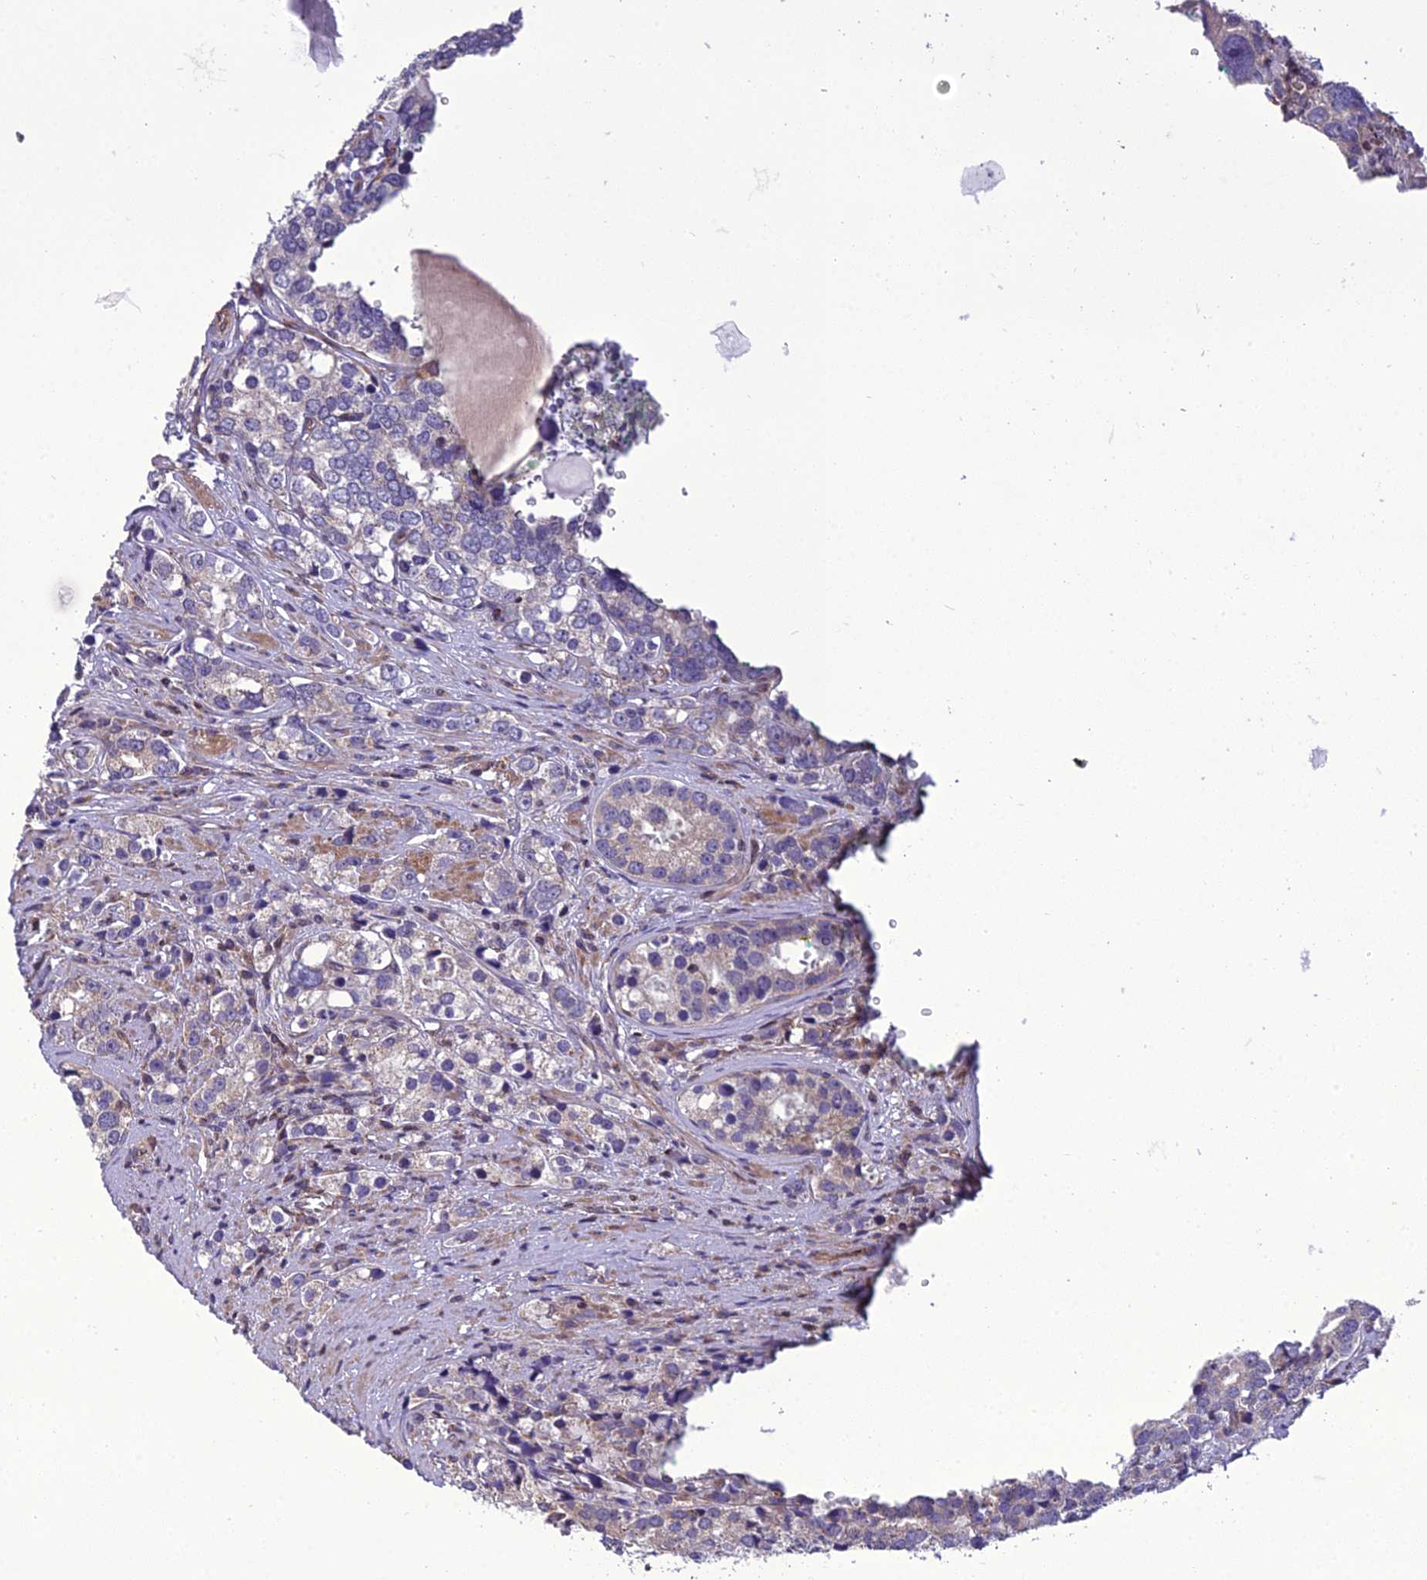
{"staining": {"intensity": "weak", "quantity": "<25%", "location": "cytoplasmic/membranous"}, "tissue": "prostate cancer", "cell_type": "Tumor cells", "image_type": "cancer", "snomed": [{"axis": "morphology", "description": "Adenocarcinoma, High grade"}, {"axis": "topography", "description": "Prostate"}], "caption": "Prostate cancer was stained to show a protein in brown. There is no significant staining in tumor cells.", "gene": "GIMAP1", "patient": {"sex": "male", "age": 71}}